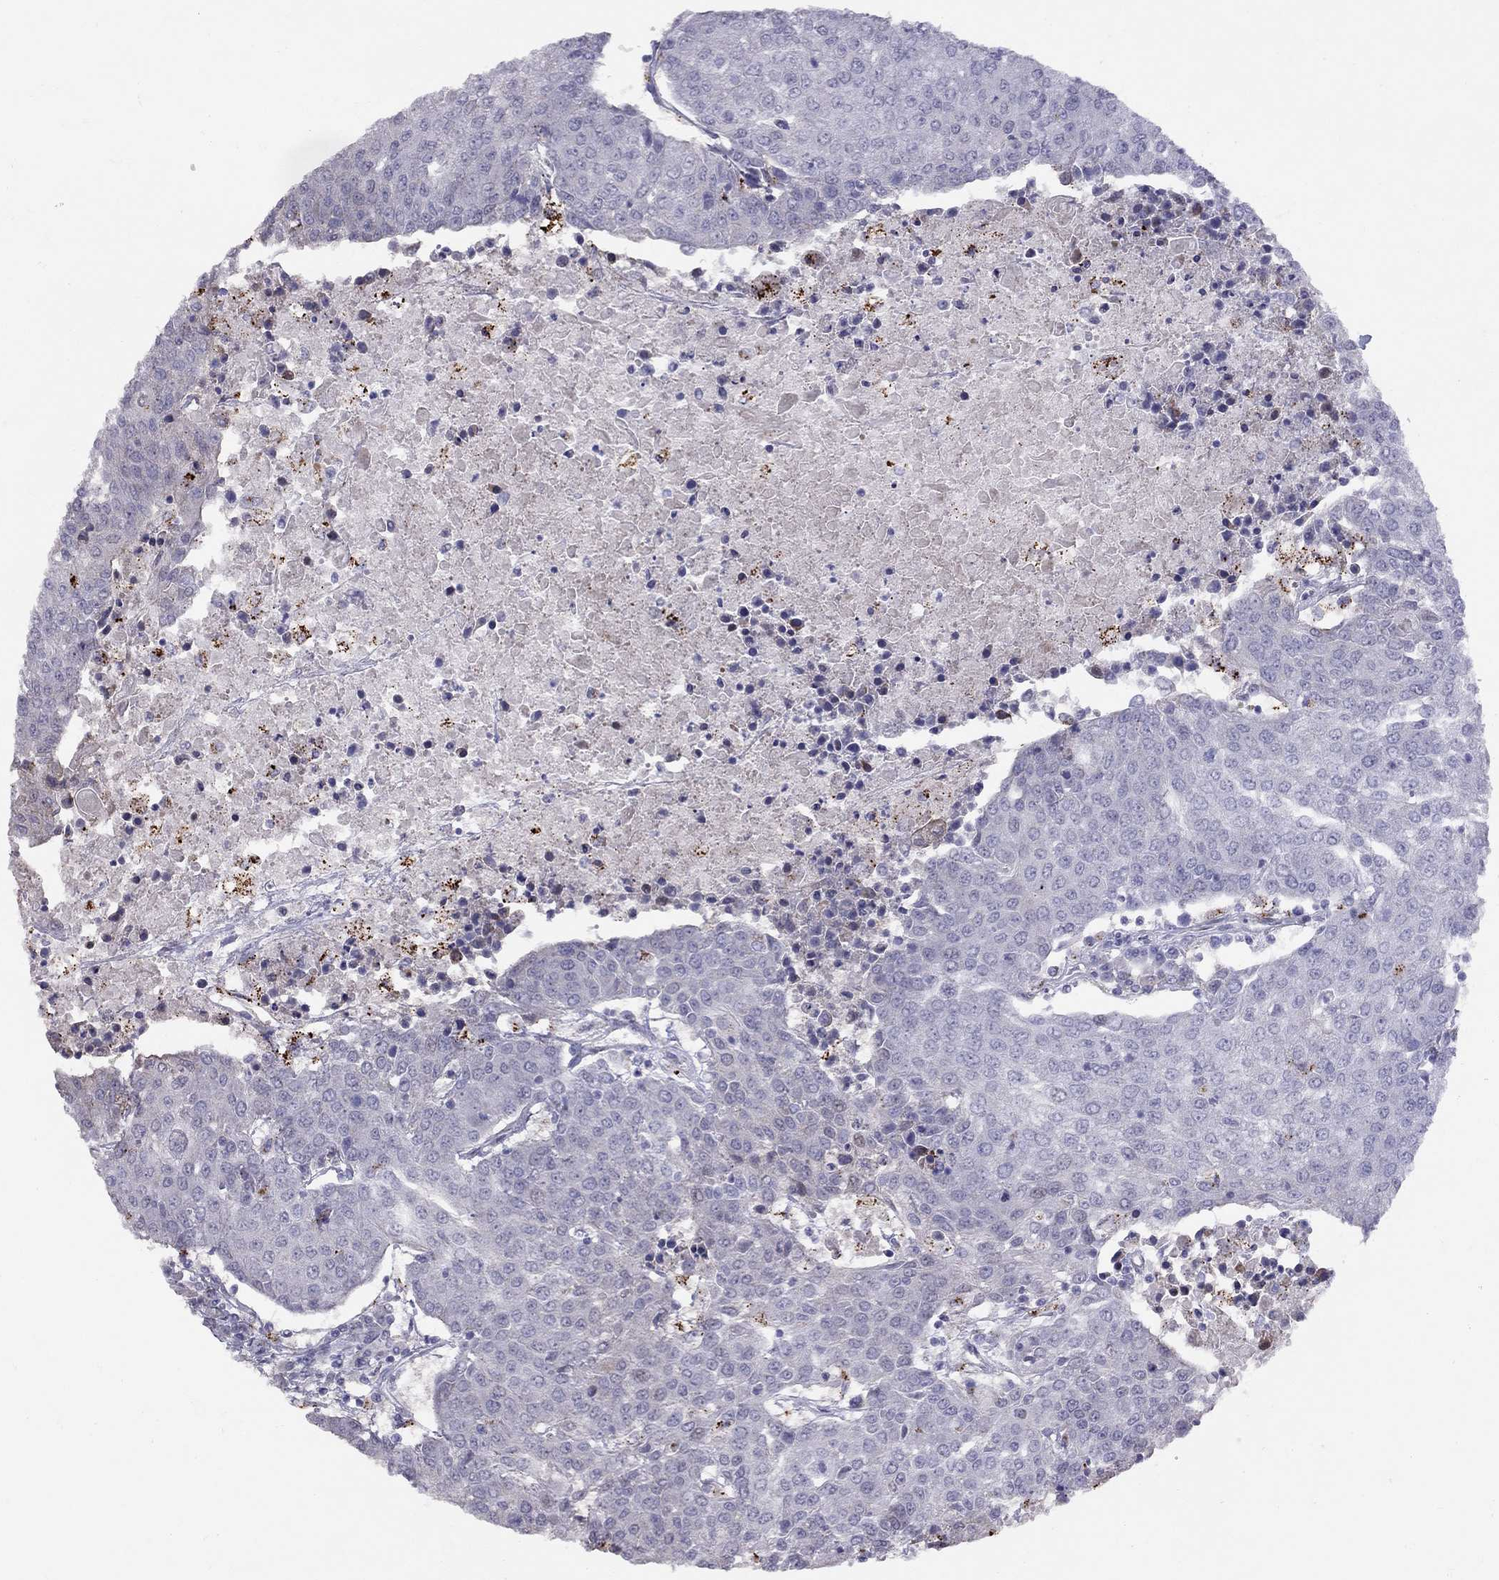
{"staining": {"intensity": "negative", "quantity": "none", "location": "none"}, "tissue": "urothelial cancer", "cell_type": "Tumor cells", "image_type": "cancer", "snomed": [{"axis": "morphology", "description": "Urothelial carcinoma, High grade"}, {"axis": "topography", "description": "Urinary bladder"}], "caption": "There is no significant positivity in tumor cells of high-grade urothelial carcinoma.", "gene": "MAGEB4", "patient": {"sex": "female", "age": 85}}